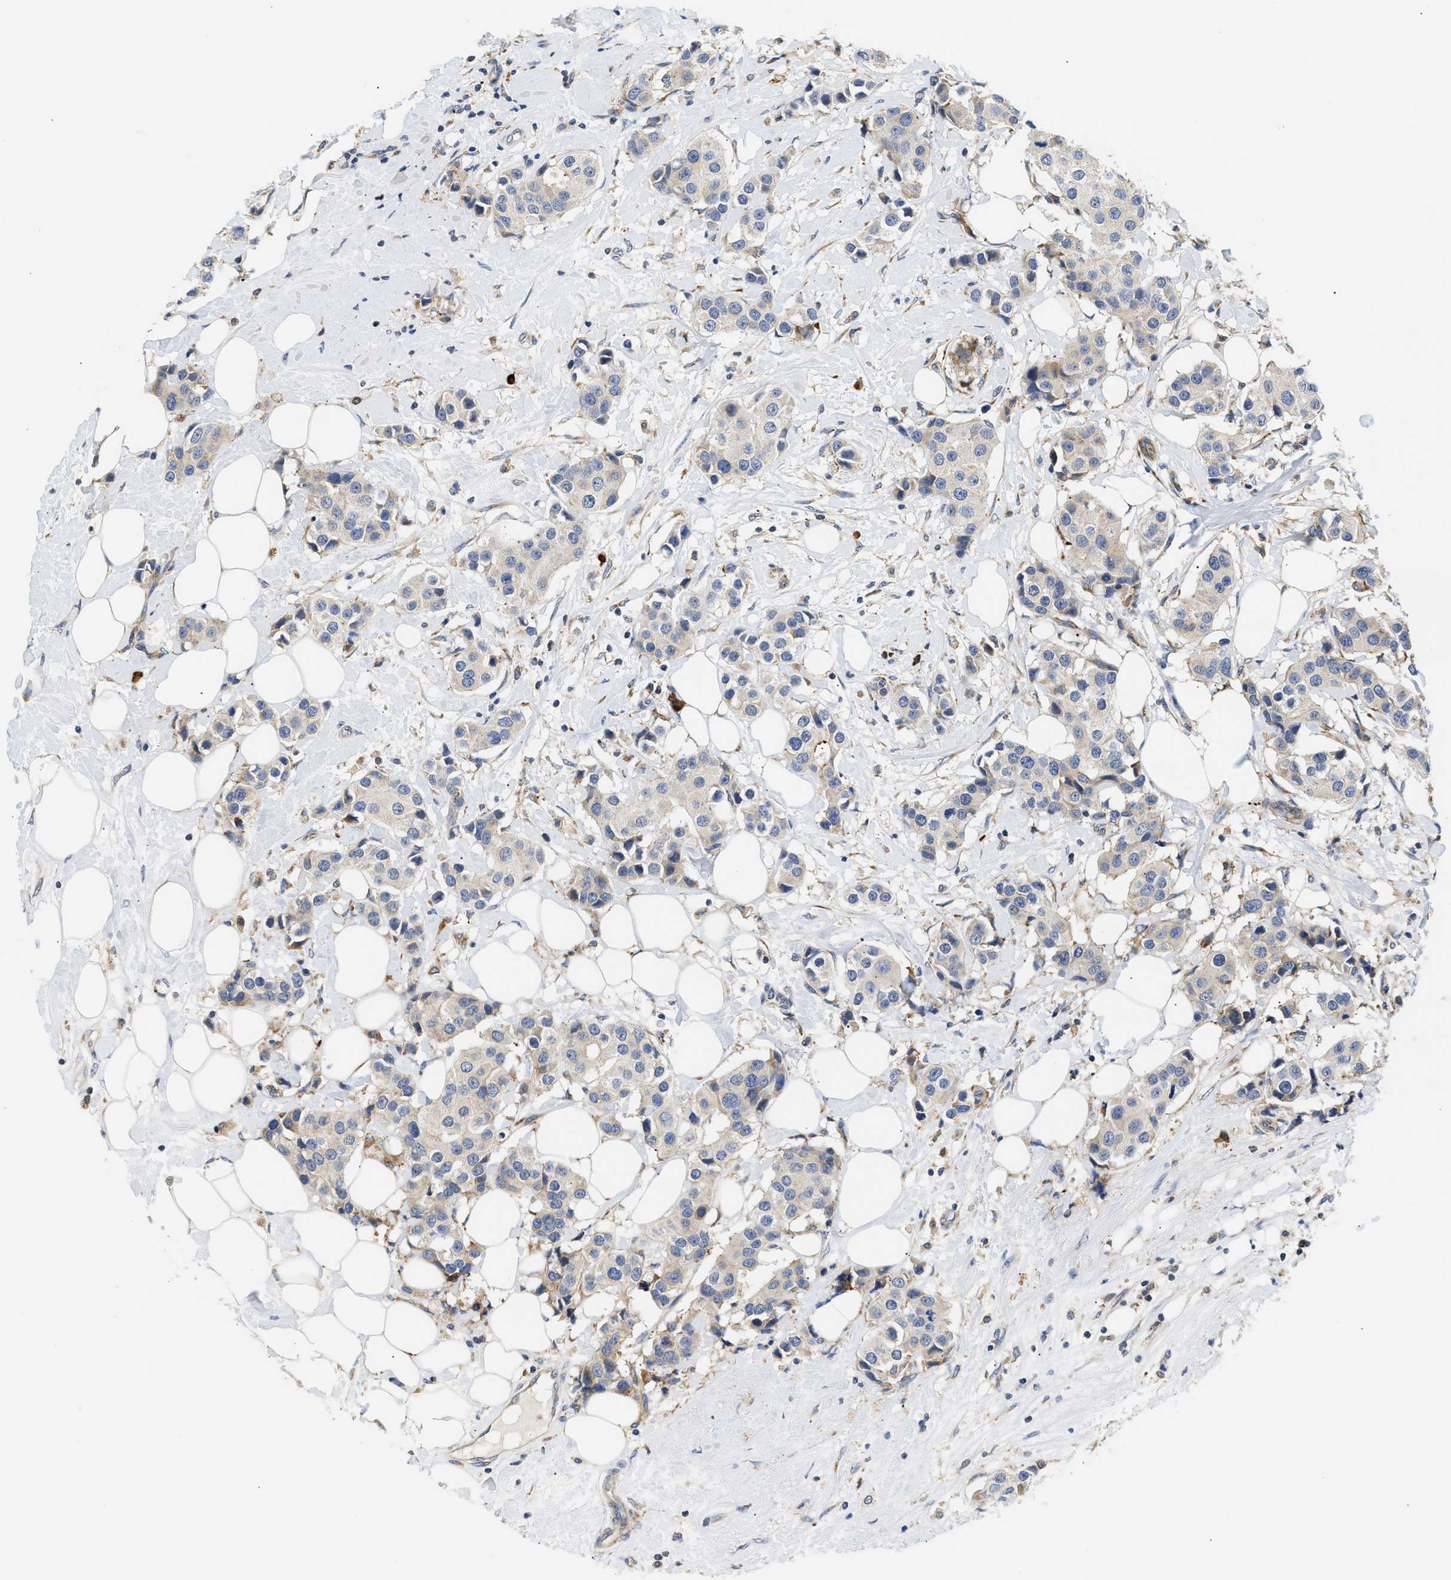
{"staining": {"intensity": "negative", "quantity": "none", "location": "none"}, "tissue": "breast cancer", "cell_type": "Tumor cells", "image_type": "cancer", "snomed": [{"axis": "morphology", "description": "Normal tissue, NOS"}, {"axis": "morphology", "description": "Duct carcinoma"}, {"axis": "topography", "description": "Breast"}], "caption": "Tumor cells show no significant protein staining in breast invasive ductal carcinoma.", "gene": "AMZ1", "patient": {"sex": "female", "age": 39}}